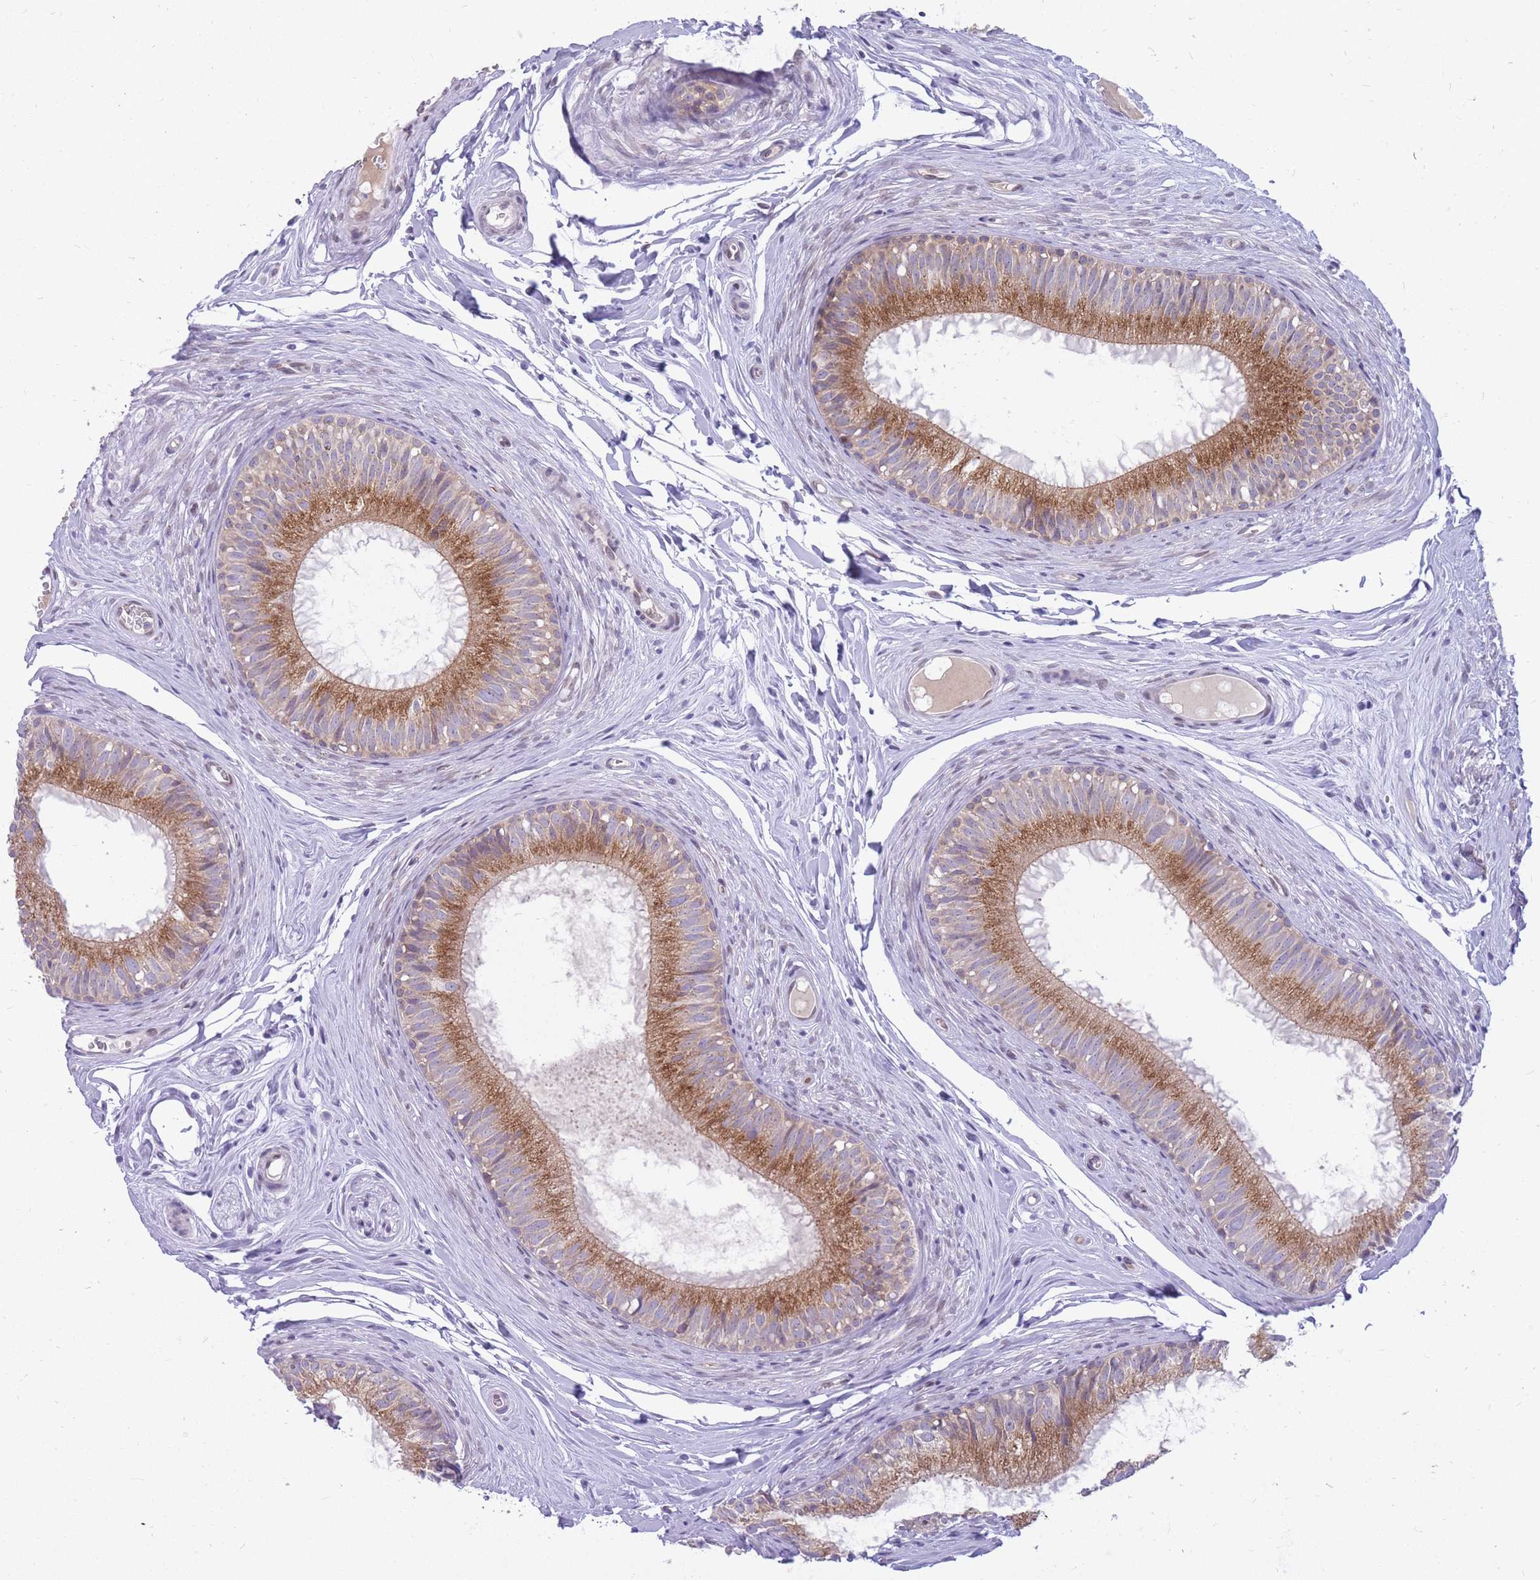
{"staining": {"intensity": "moderate", "quantity": ">75%", "location": "cytoplasmic/membranous"}, "tissue": "epididymis", "cell_type": "Glandular cells", "image_type": "normal", "snomed": [{"axis": "morphology", "description": "Normal tissue, NOS"}, {"axis": "topography", "description": "Epididymis"}], "caption": "Moderate cytoplasmic/membranous expression for a protein is present in approximately >75% of glandular cells of benign epididymis using immunohistochemistry.", "gene": "HOOK2", "patient": {"sex": "male", "age": 25}}